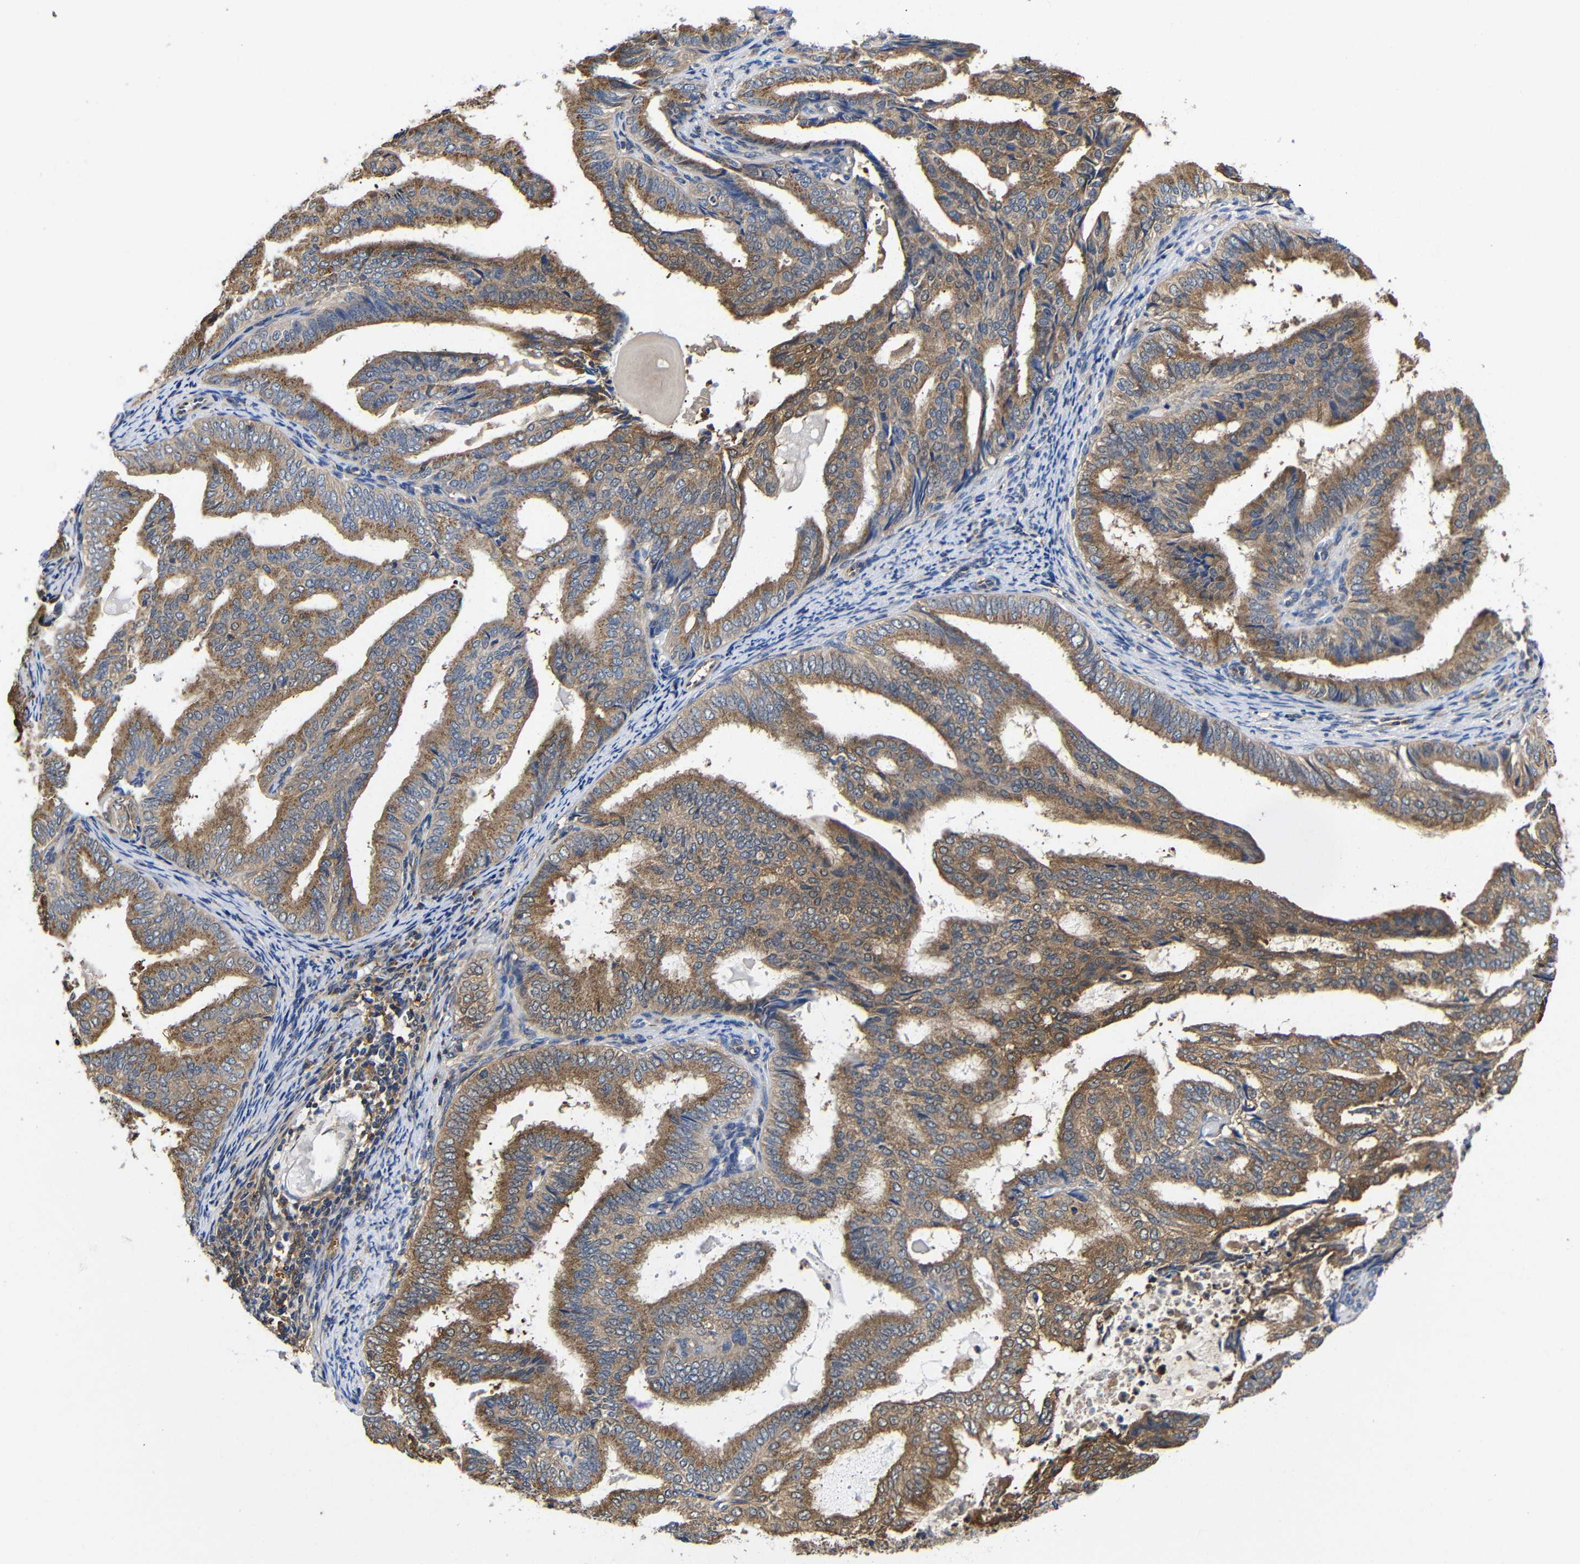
{"staining": {"intensity": "moderate", "quantity": ">75%", "location": "cytoplasmic/membranous"}, "tissue": "endometrial cancer", "cell_type": "Tumor cells", "image_type": "cancer", "snomed": [{"axis": "morphology", "description": "Adenocarcinoma, NOS"}, {"axis": "topography", "description": "Endometrium"}], "caption": "The micrograph demonstrates staining of adenocarcinoma (endometrial), revealing moderate cytoplasmic/membranous protein staining (brown color) within tumor cells.", "gene": "LRRCC1", "patient": {"sex": "female", "age": 58}}